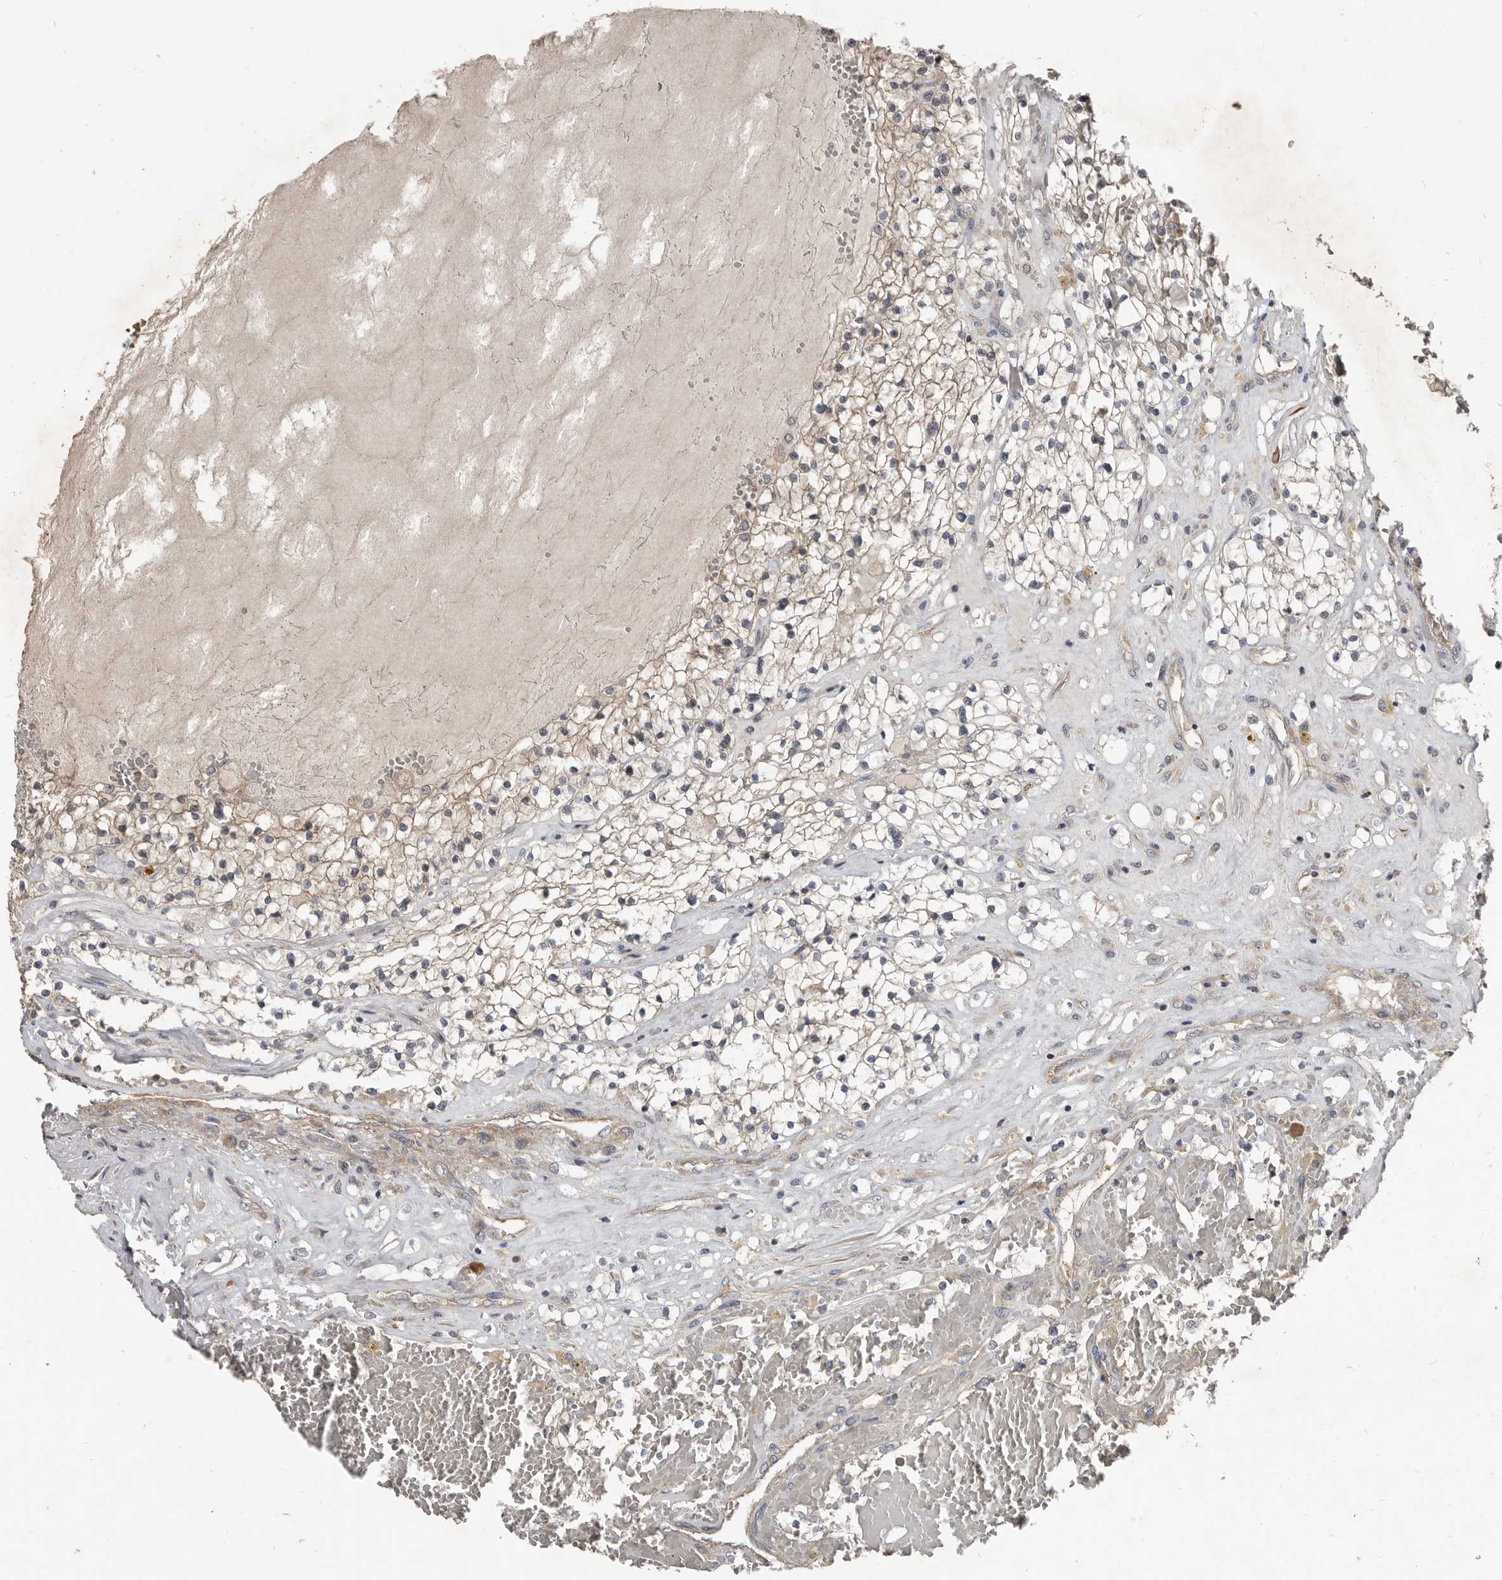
{"staining": {"intensity": "weak", "quantity": "25%-75%", "location": "cytoplasmic/membranous"}, "tissue": "renal cancer", "cell_type": "Tumor cells", "image_type": "cancer", "snomed": [{"axis": "morphology", "description": "Normal tissue, NOS"}, {"axis": "morphology", "description": "Adenocarcinoma, NOS"}, {"axis": "topography", "description": "Kidney"}], "caption": "Immunohistochemistry (DAB) staining of human renal adenocarcinoma exhibits weak cytoplasmic/membranous protein expression in about 25%-75% of tumor cells. The protein of interest is stained brown, and the nuclei are stained in blue (DAB IHC with brightfield microscopy, high magnification).", "gene": "AKNAD1", "patient": {"sex": "male", "age": 68}}